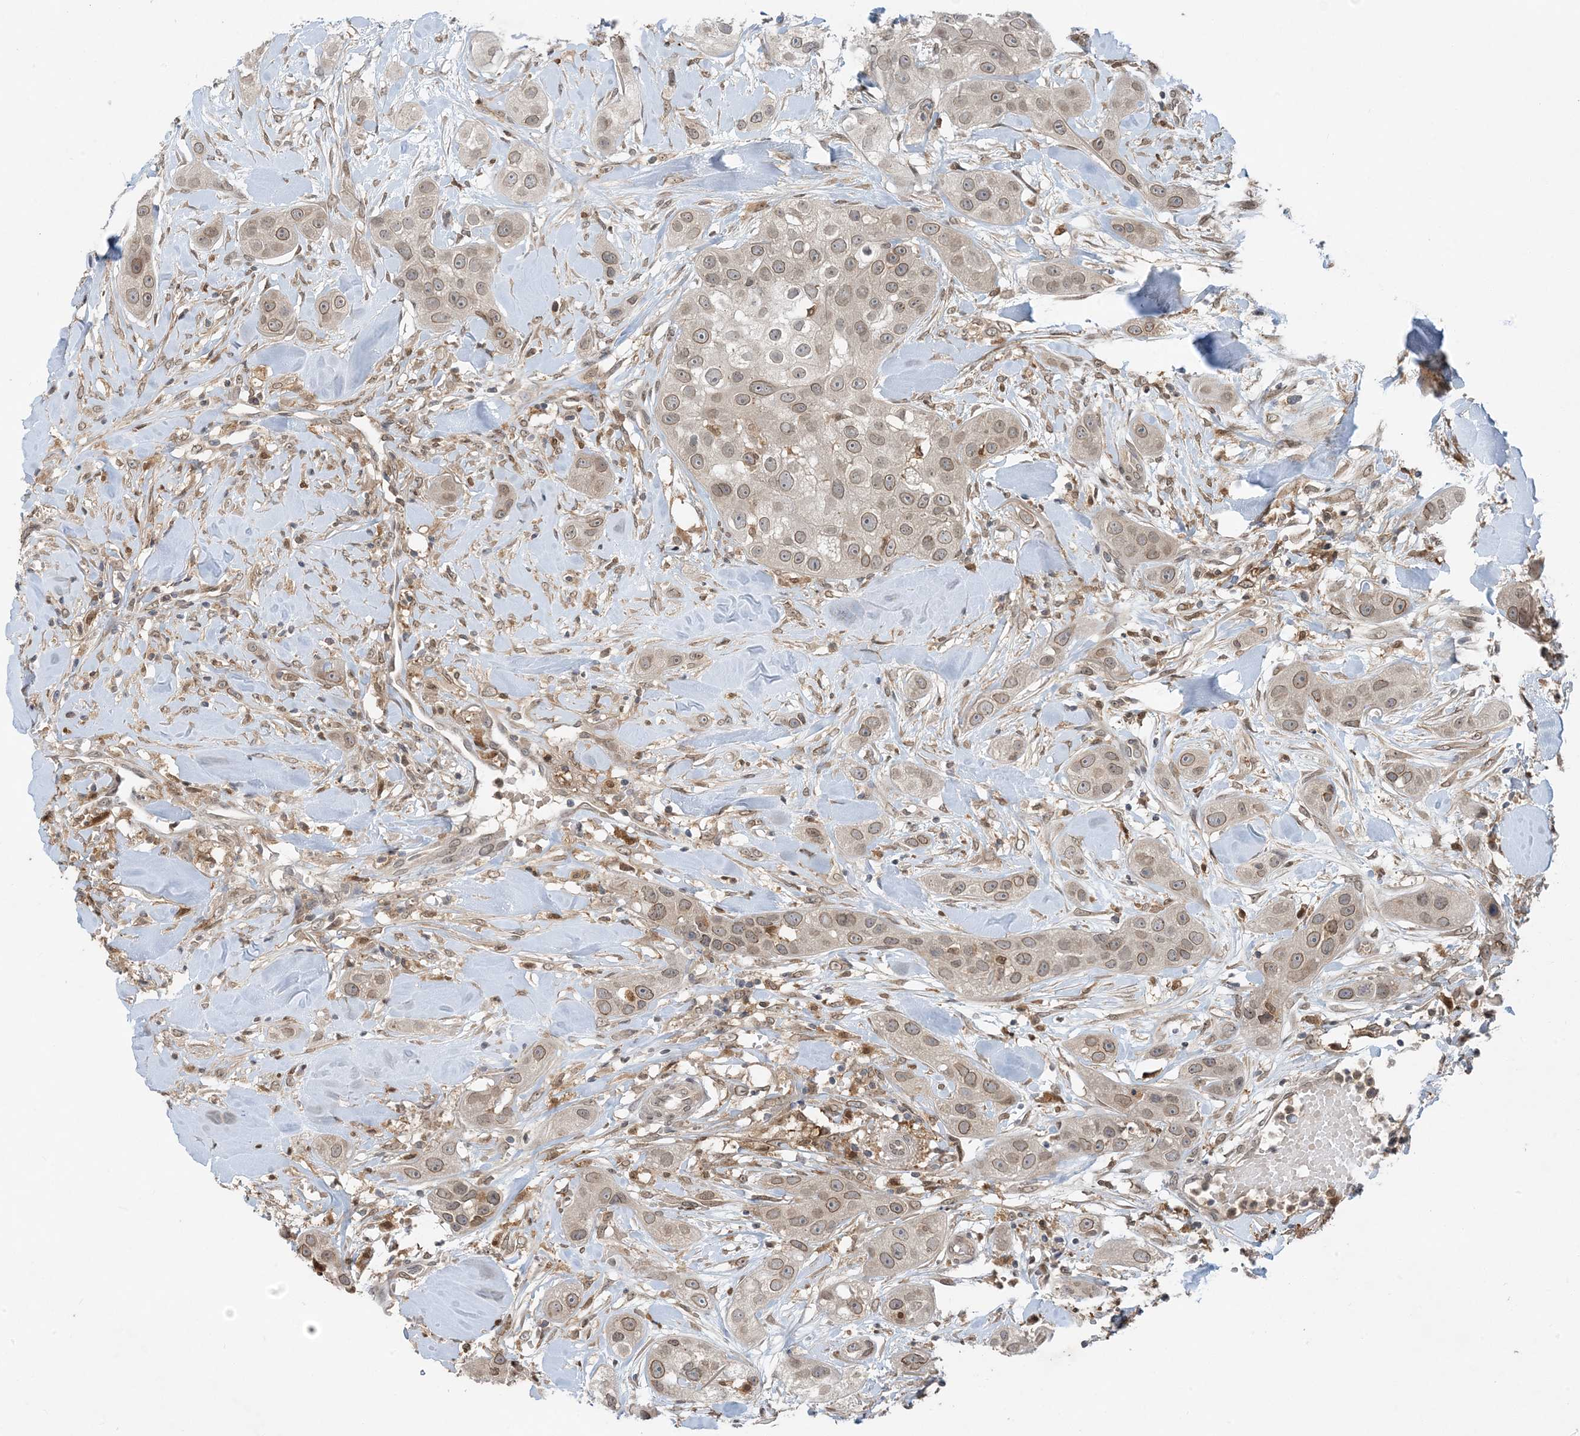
{"staining": {"intensity": "weak", "quantity": ">75%", "location": "cytoplasmic/membranous,nuclear"}, "tissue": "head and neck cancer", "cell_type": "Tumor cells", "image_type": "cancer", "snomed": [{"axis": "morphology", "description": "Normal tissue, NOS"}, {"axis": "morphology", "description": "Squamous cell carcinoma, NOS"}, {"axis": "topography", "description": "Skeletal muscle"}, {"axis": "topography", "description": "Head-Neck"}], "caption": "Approximately >75% of tumor cells in human head and neck squamous cell carcinoma reveal weak cytoplasmic/membranous and nuclear protein staining as visualized by brown immunohistochemical staining.", "gene": "NAGK", "patient": {"sex": "male", "age": 51}}